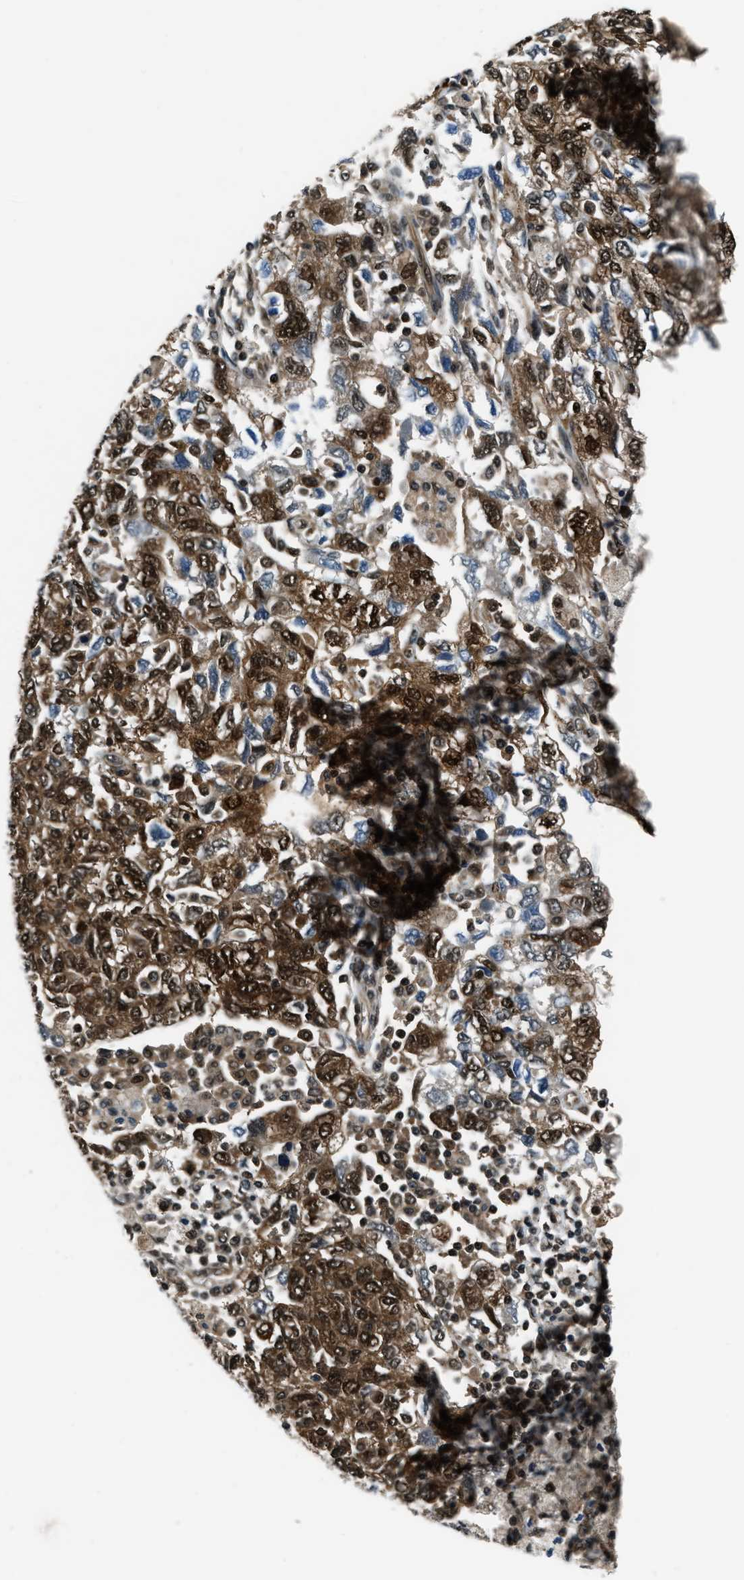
{"staining": {"intensity": "strong", "quantity": ">75%", "location": "cytoplasmic/membranous,nuclear"}, "tissue": "ovarian cancer", "cell_type": "Tumor cells", "image_type": "cancer", "snomed": [{"axis": "morphology", "description": "Carcinoma, NOS"}, {"axis": "morphology", "description": "Cystadenocarcinoma, serous, NOS"}, {"axis": "topography", "description": "Ovary"}], "caption": "This is an image of immunohistochemistry staining of carcinoma (ovarian), which shows strong staining in the cytoplasmic/membranous and nuclear of tumor cells.", "gene": "NUDCD3", "patient": {"sex": "female", "age": 69}}